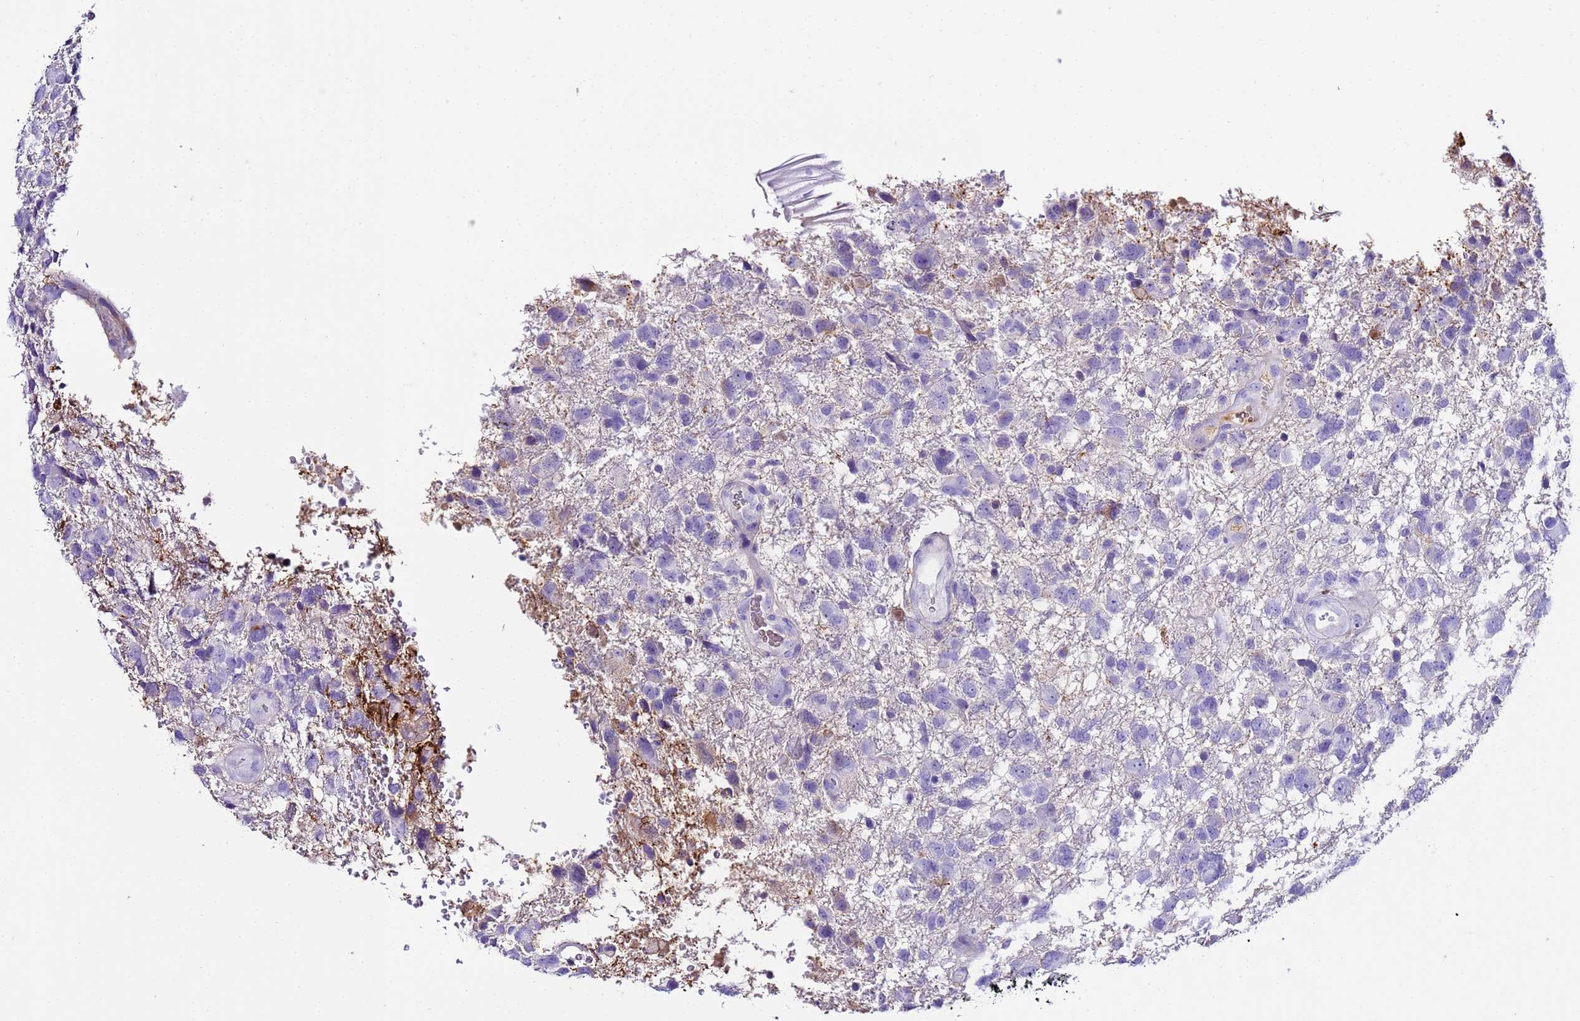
{"staining": {"intensity": "negative", "quantity": "none", "location": "none"}, "tissue": "glioma", "cell_type": "Tumor cells", "image_type": "cancer", "snomed": [{"axis": "morphology", "description": "Glioma, malignant, High grade"}, {"axis": "topography", "description": "Brain"}], "caption": "A photomicrograph of human malignant high-grade glioma is negative for staining in tumor cells.", "gene": "CFHR2", "patient": {"sex": "male", "age": 61}}